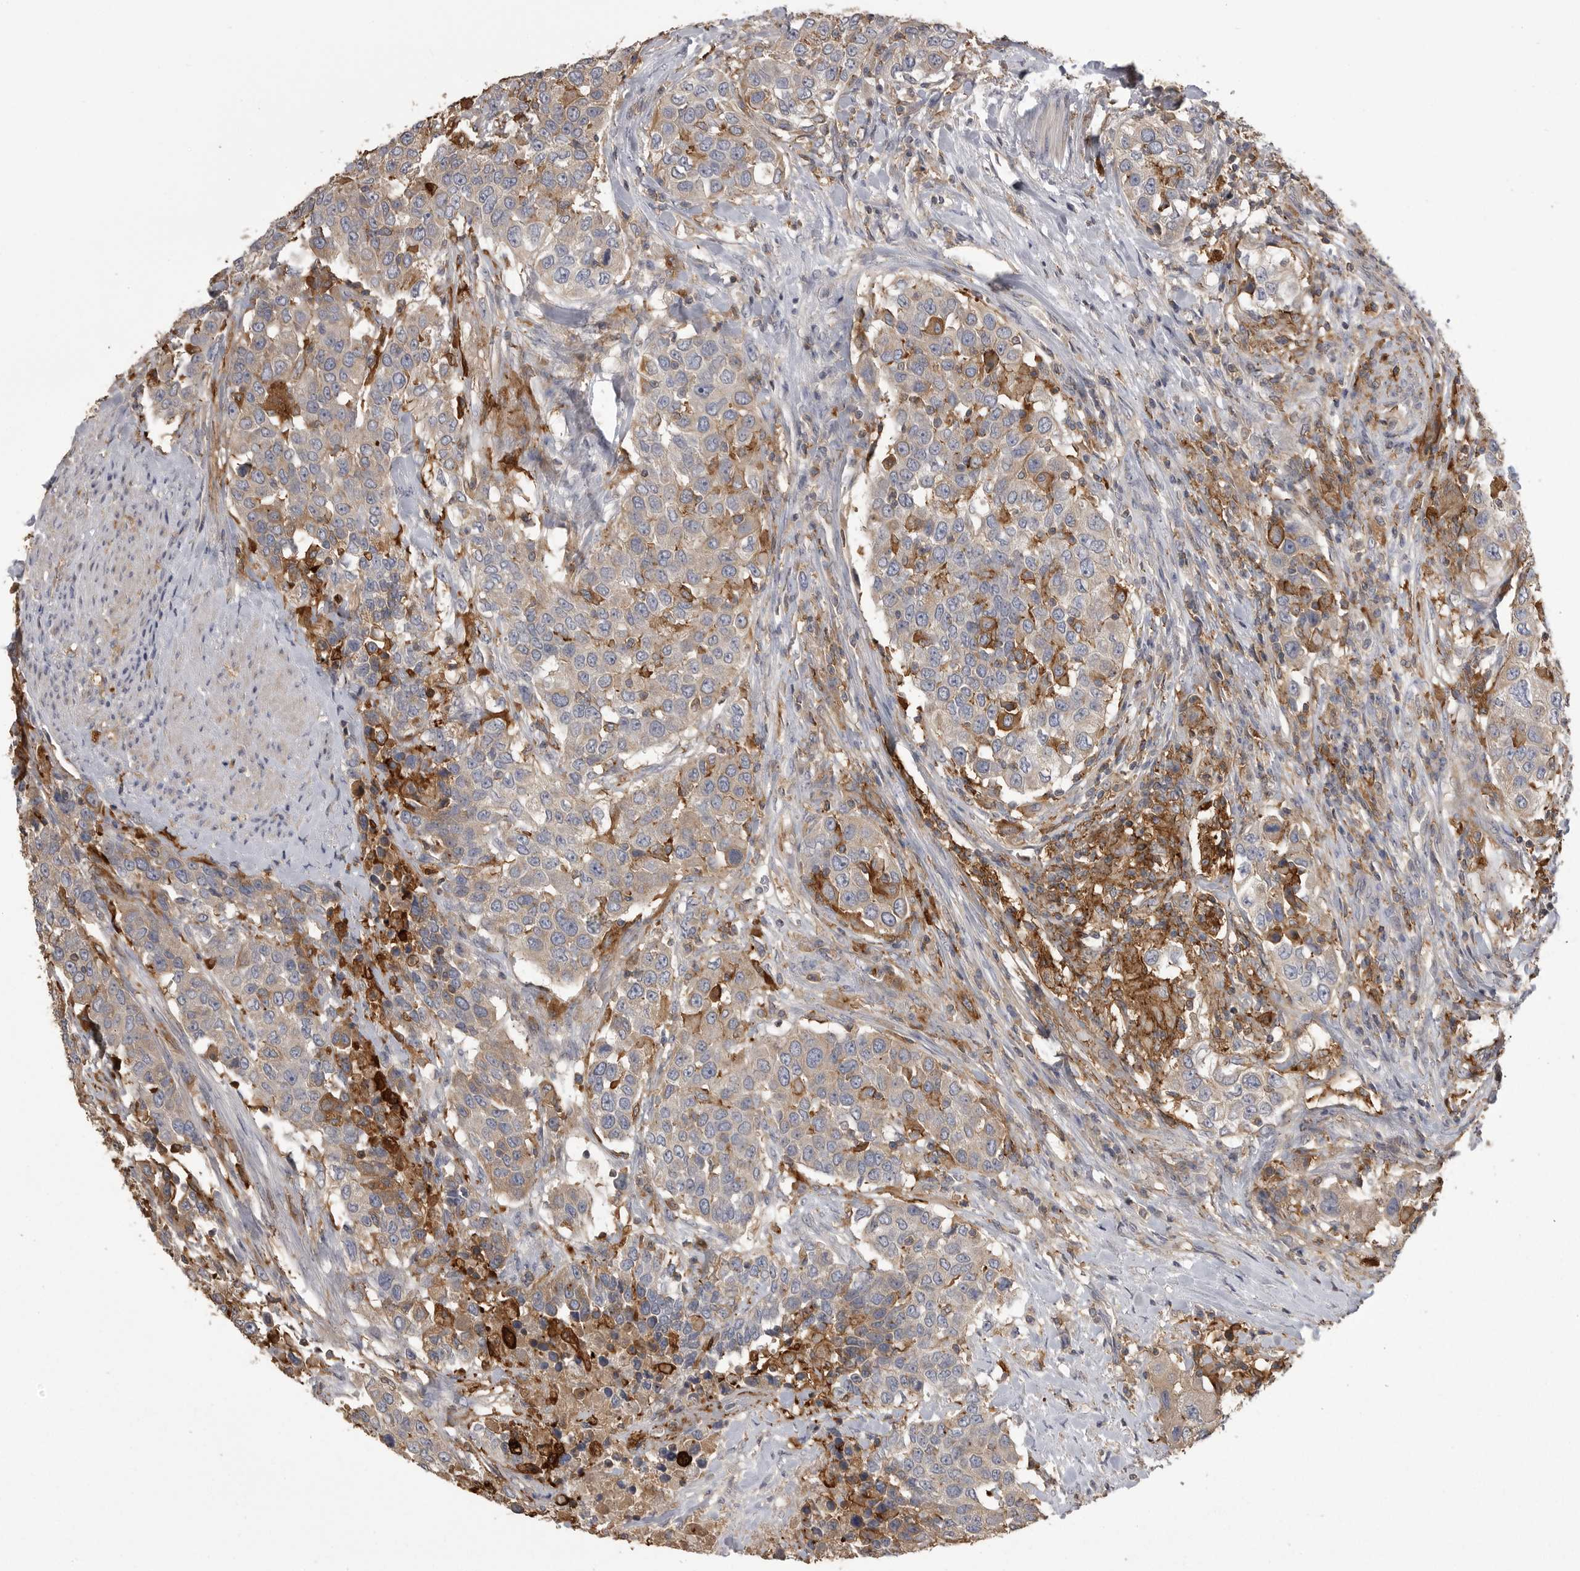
{"staining": {"intensity": "weak", "quantity": "<25%", "location": "cytoplasmic/membranous"}, "tissue": "urothelial cancer", "cell_type": "Tumor cells", "image_type": "cancer", "snomed": [{"axis": "morphology", "description": "Urothelial carcinoma, High grade"}, {"axis": "topography", "description": "Urinary bladder"}], "caption": "An image of urothelial carcinoma (high-grade) stained for a protein displays no brown staining in tumor cells.", "gene": "CMTM6", "patient": {"sex": "female", "age": 80}}